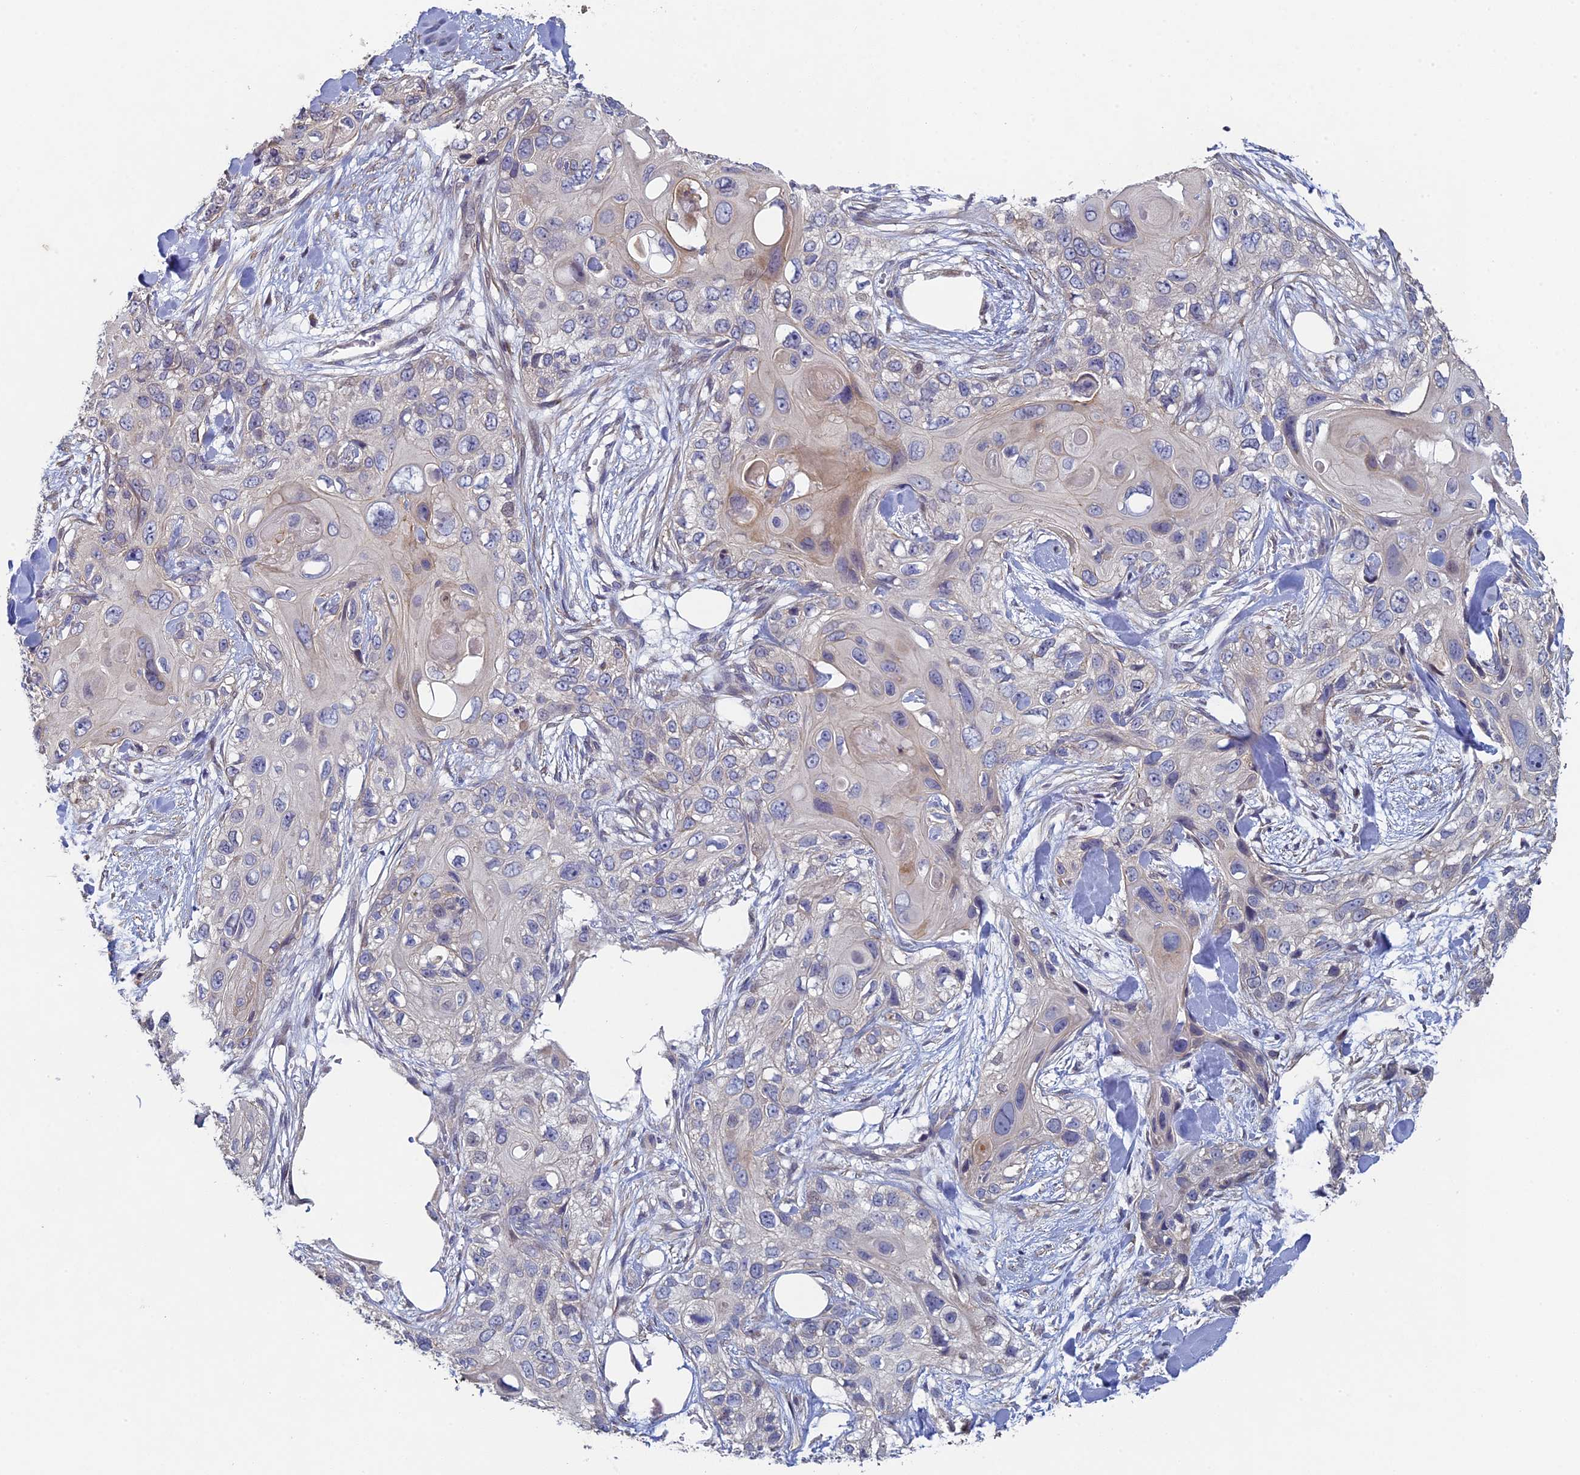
{"staining": {"intensity": "weak", "quantity": "<25%", "location": "cytoplasmic/membranous"}, "tissue": "skin cancer", "cell_type": "Tumor cells", "image_type": "cancer", "snomed": [{"axis": "morphology", "description": "Normal tissue, NOS"}, {"axis": "morphology", "description": "Squamous cell carcinoma, NOS"}, {"axis": "topography", "description": "Skin"}], "caption": "A micrograph of skin cancer (squamous cell carcinoma) stained for a protein shows no brown staining in tumor cells.", "gene": "DIXDC1", "patient": {"sex": "male", "age": 72}}